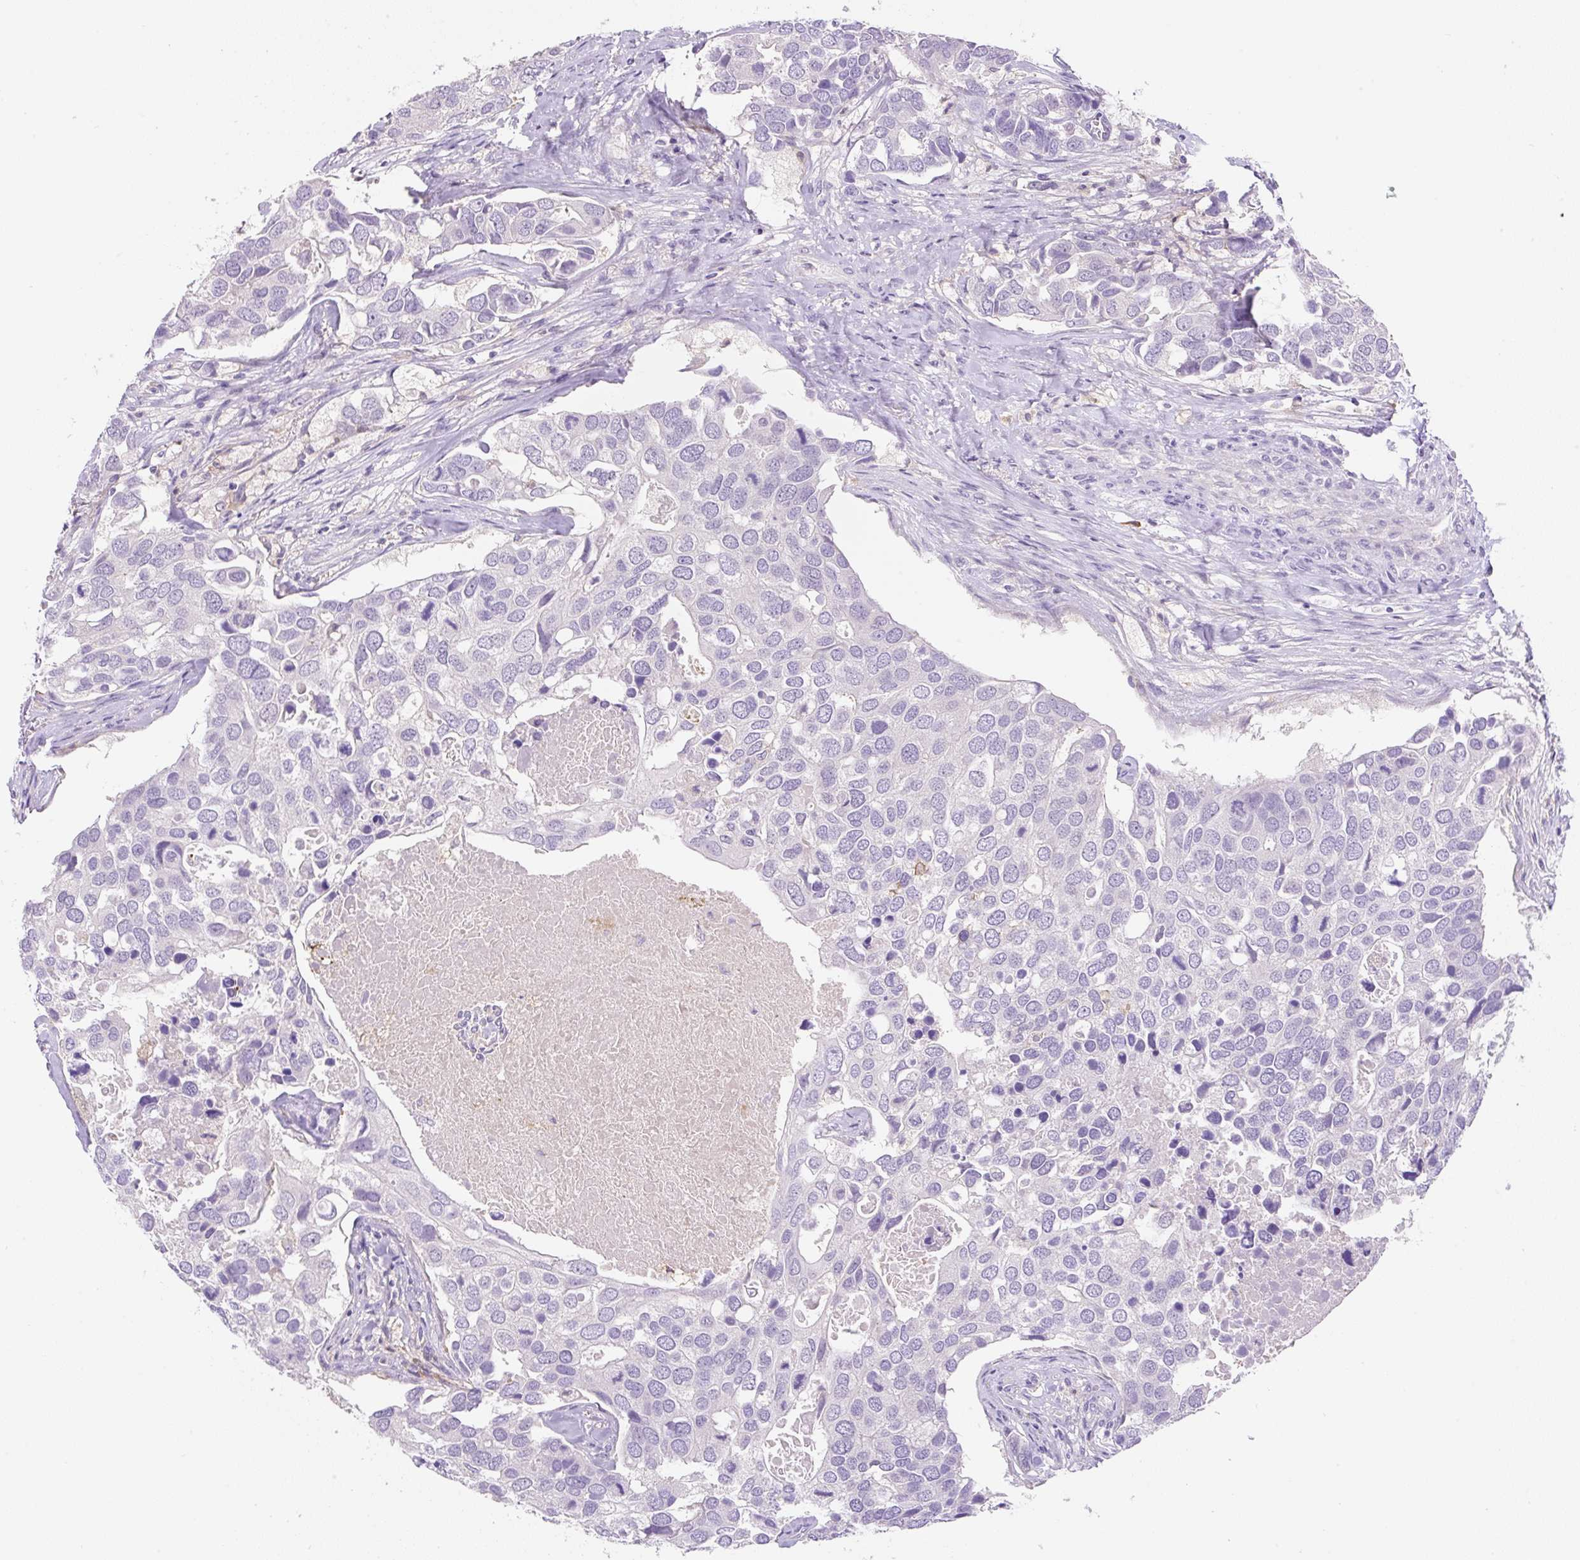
{"staining": {"intensity": "negative", "quantity": "none", "location": "none"}, "tissue": "breast cancer", "cell_type": "Tumor cells", "image_type": "cancer", "snomed": [{"axis": "morphology", "description": "Duct carcinoma"}, {"axis": "topography", "description": "Breast"}], "caption": "Histopathology image shows no protein expression in tumor cells of breast cancer tissue.", "gene": "TDRD15", "patient": {"sex": "female", "age": 83}}